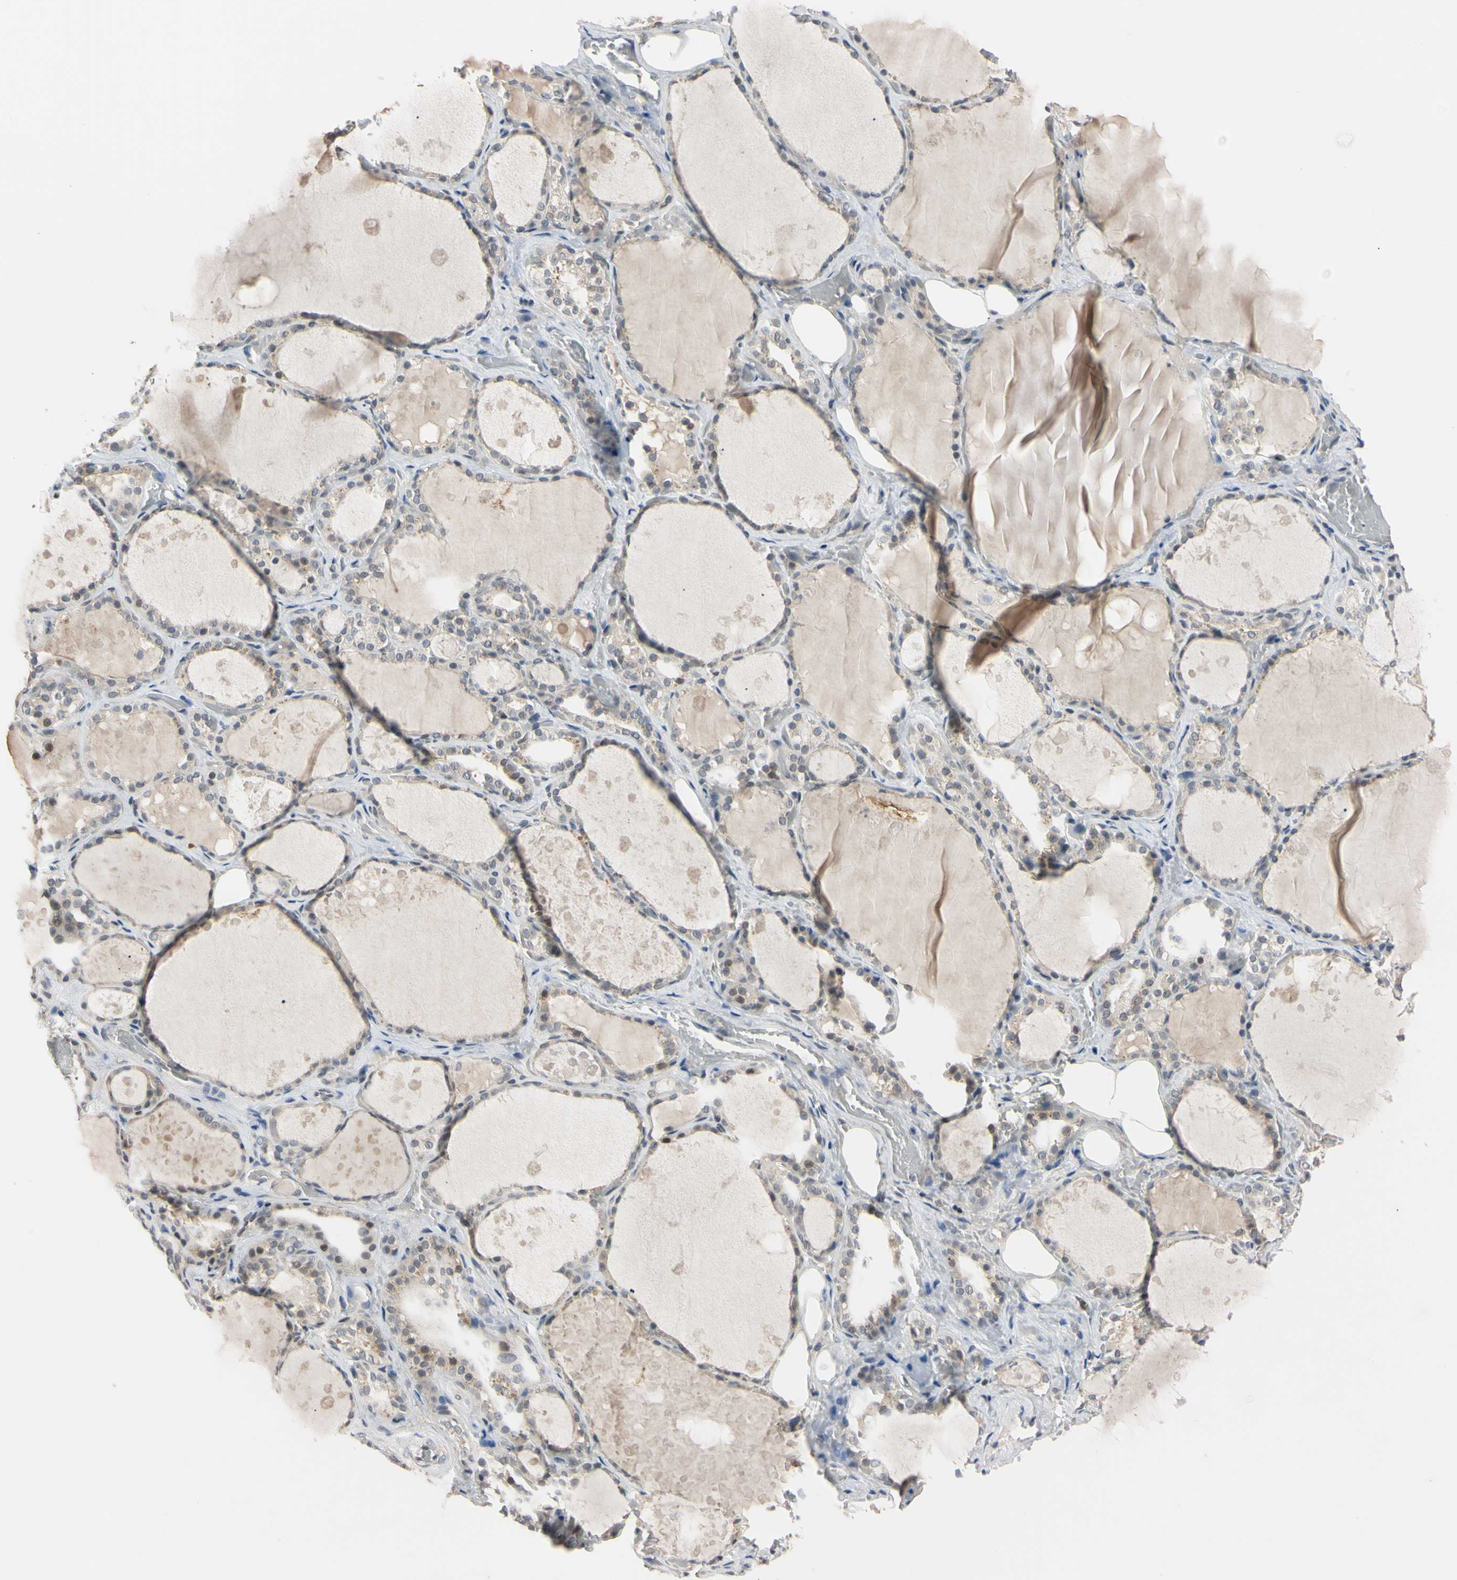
{"staining": {"intensity": "weak", "quantity": "25%-75%", "location": "cytoplasmic/membranous"}, "tissue": "thyroid gland", "cell_type": "Glandular cells", "image_type": "normal", "snomed": [{"axis": "morphology", "description": "Normal tissue, NOS"}, {"axis": "topography", "description": "Thyroid gland"}], "caption": "Protein staining of normal thyroid gland shows weak cytoplasmic/membranous positivity in about 25%-75% of glandular cells. (DAB (3,3'-diaminobenzidine) IHC, brown staining for protein, blue staining for nuclei).", "gene": "UBE2I", "patient": {"sex": "male", "age": 61}}